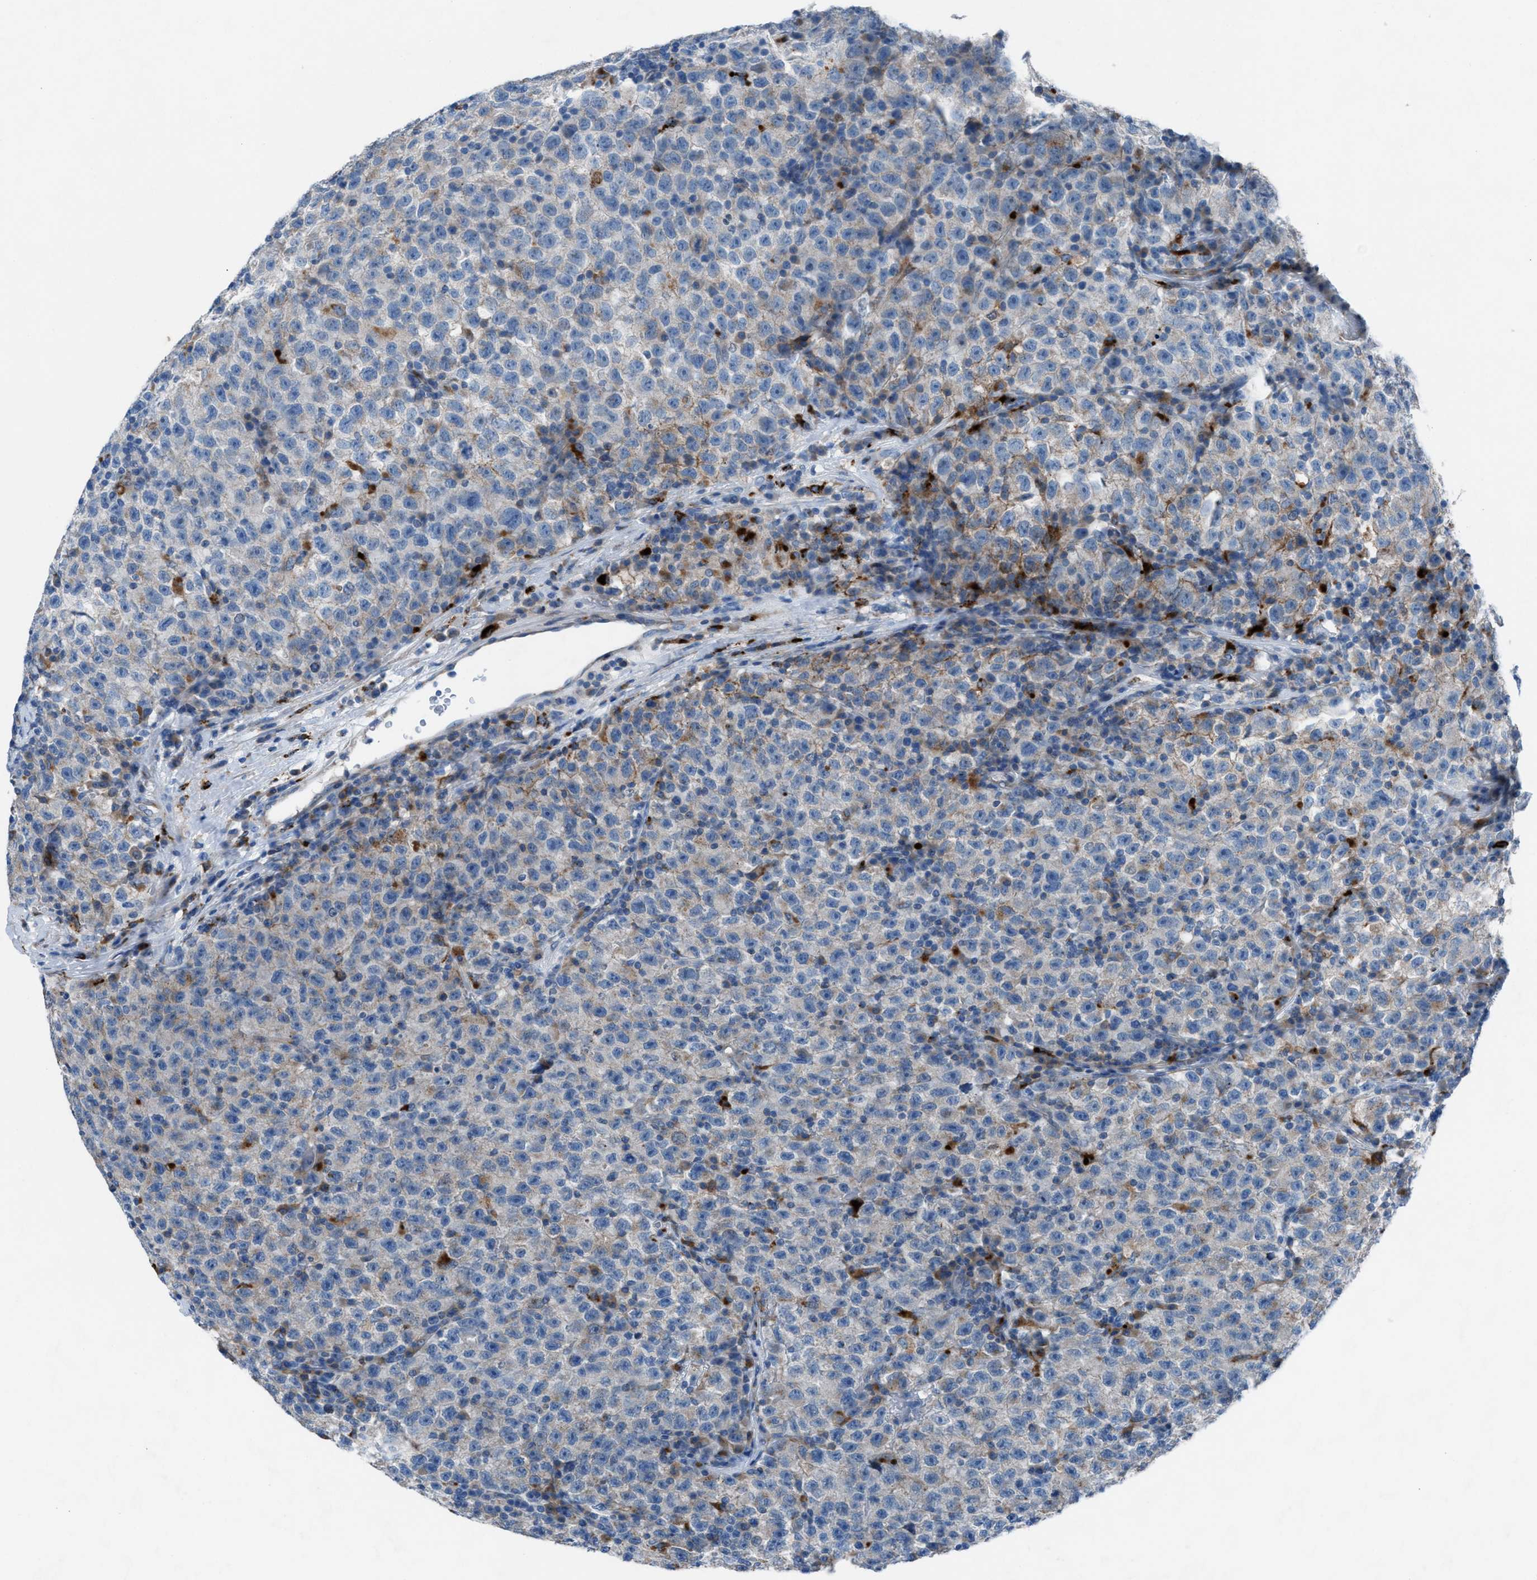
{"staining": {"intensity": "weak", "quantity": "<25%", "location": "cytoplasmic/membranous"}, "tissue": "testis cancer", "cell_type": "Tumor cells", "image_type": "cancer", "snomed": [{"axis": "morphology", "description": "Seminoma, NOS"}, {"axis": "topography", "description": "Testis"}], "caption": "Seminoma (testis) stained for a protein using immunohistochemistry exhibits no positivity tumor cells.", "gene": "CD1B", "patient": {"sex": "male", "age": 22}}